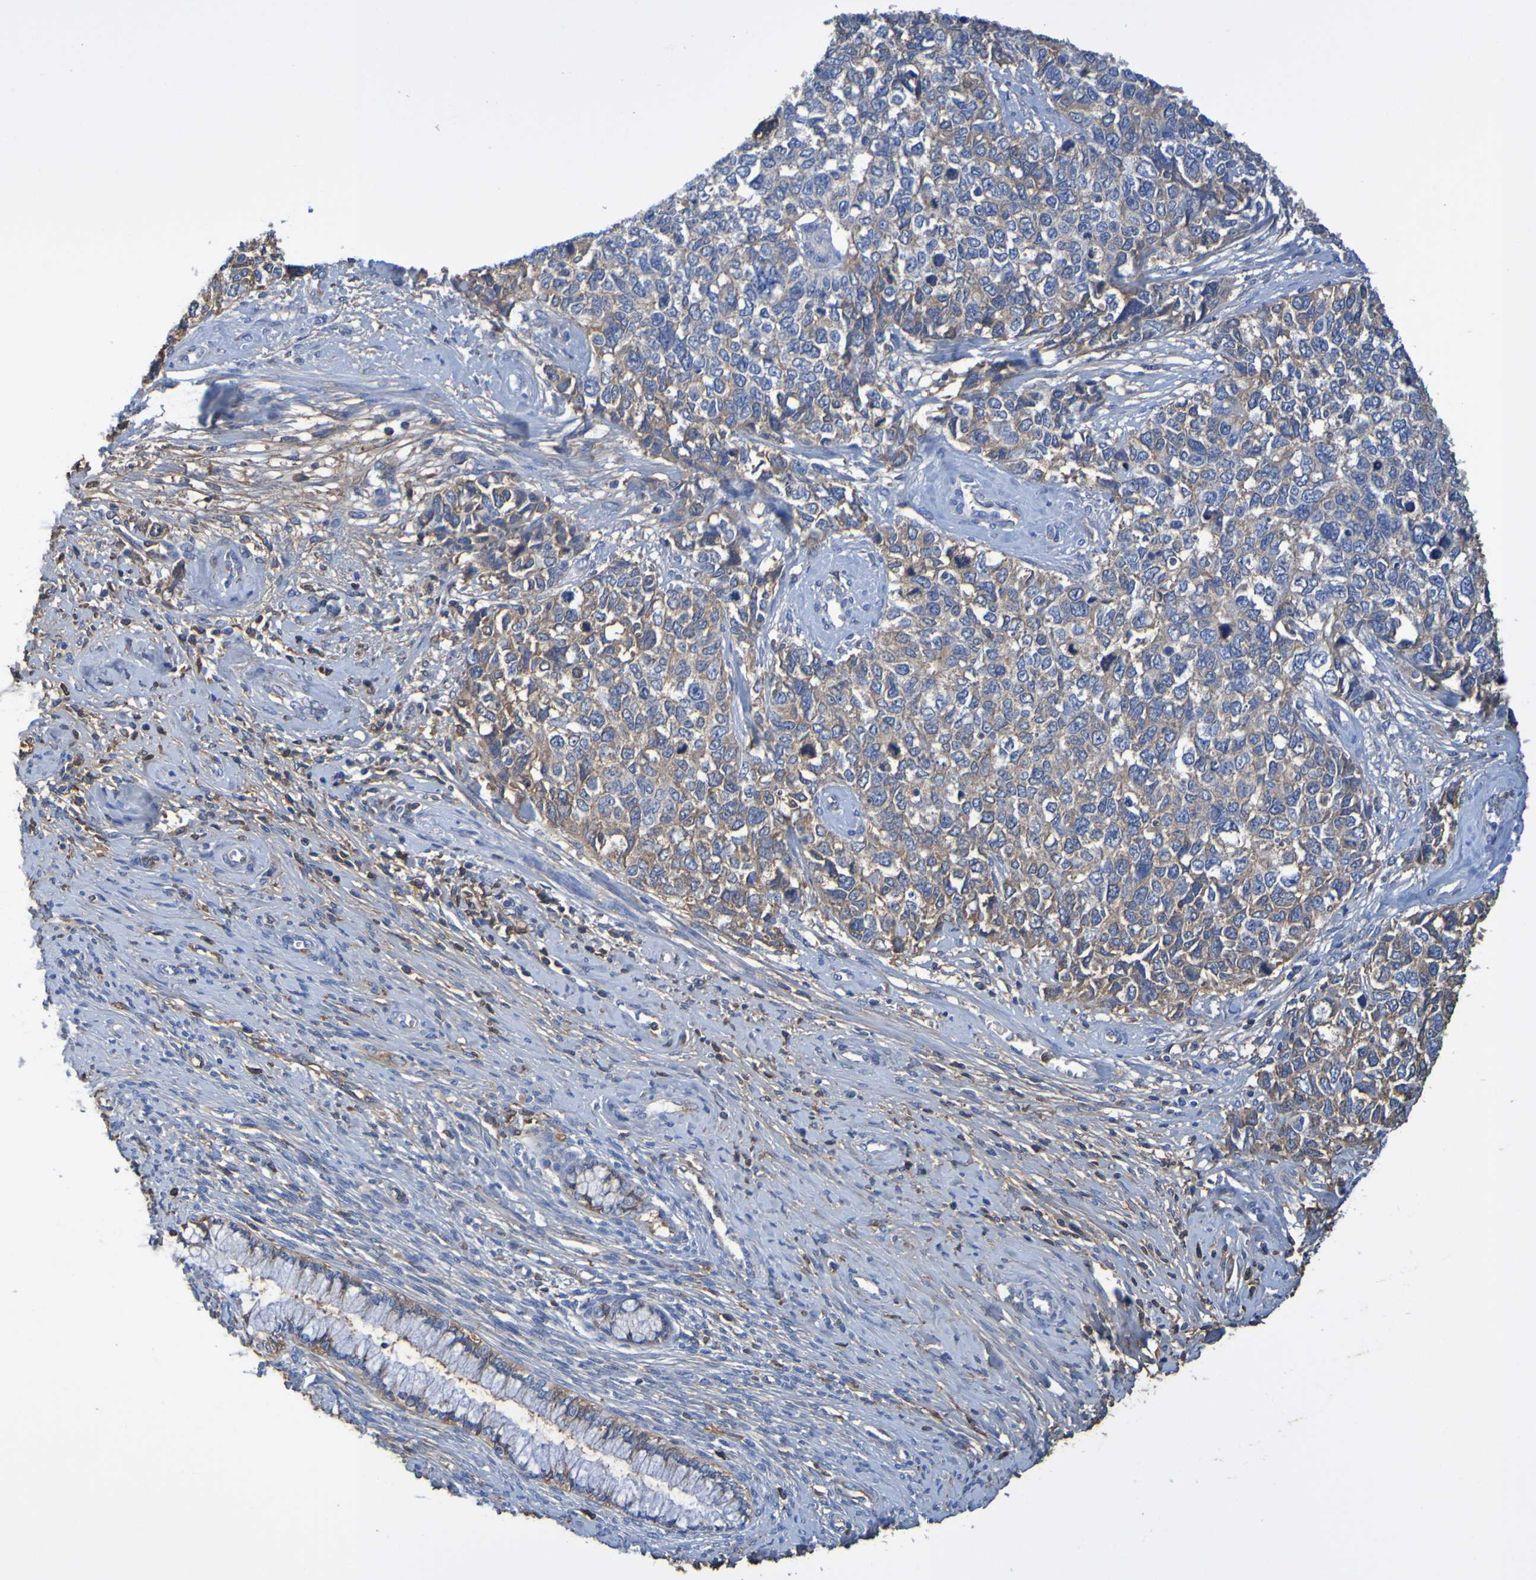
{"staining": {"intensity": "moderate", "quantity": "25%-75%", "location": "cytoplasmic/membranous"}, "tissue": "cervical cancer", "cell_type": "Tumor cells", "image_type": "cancer", "snomed": [{"axis": "morphology", "description": "Squamous cell carcinoma, NOS"}, {"axis": "topography", "description": "Cervix"}], "caption": "A high-resolution image shows immunohistochemistry (IHC) staining of cervical cancer (squamous cell carcinoma), which displays moderate cytoplasmic/membranous expression in about 25%-75% of tumor cells.", "gene": "GAB3", "patient": {"sex": "female", "age": 63}}